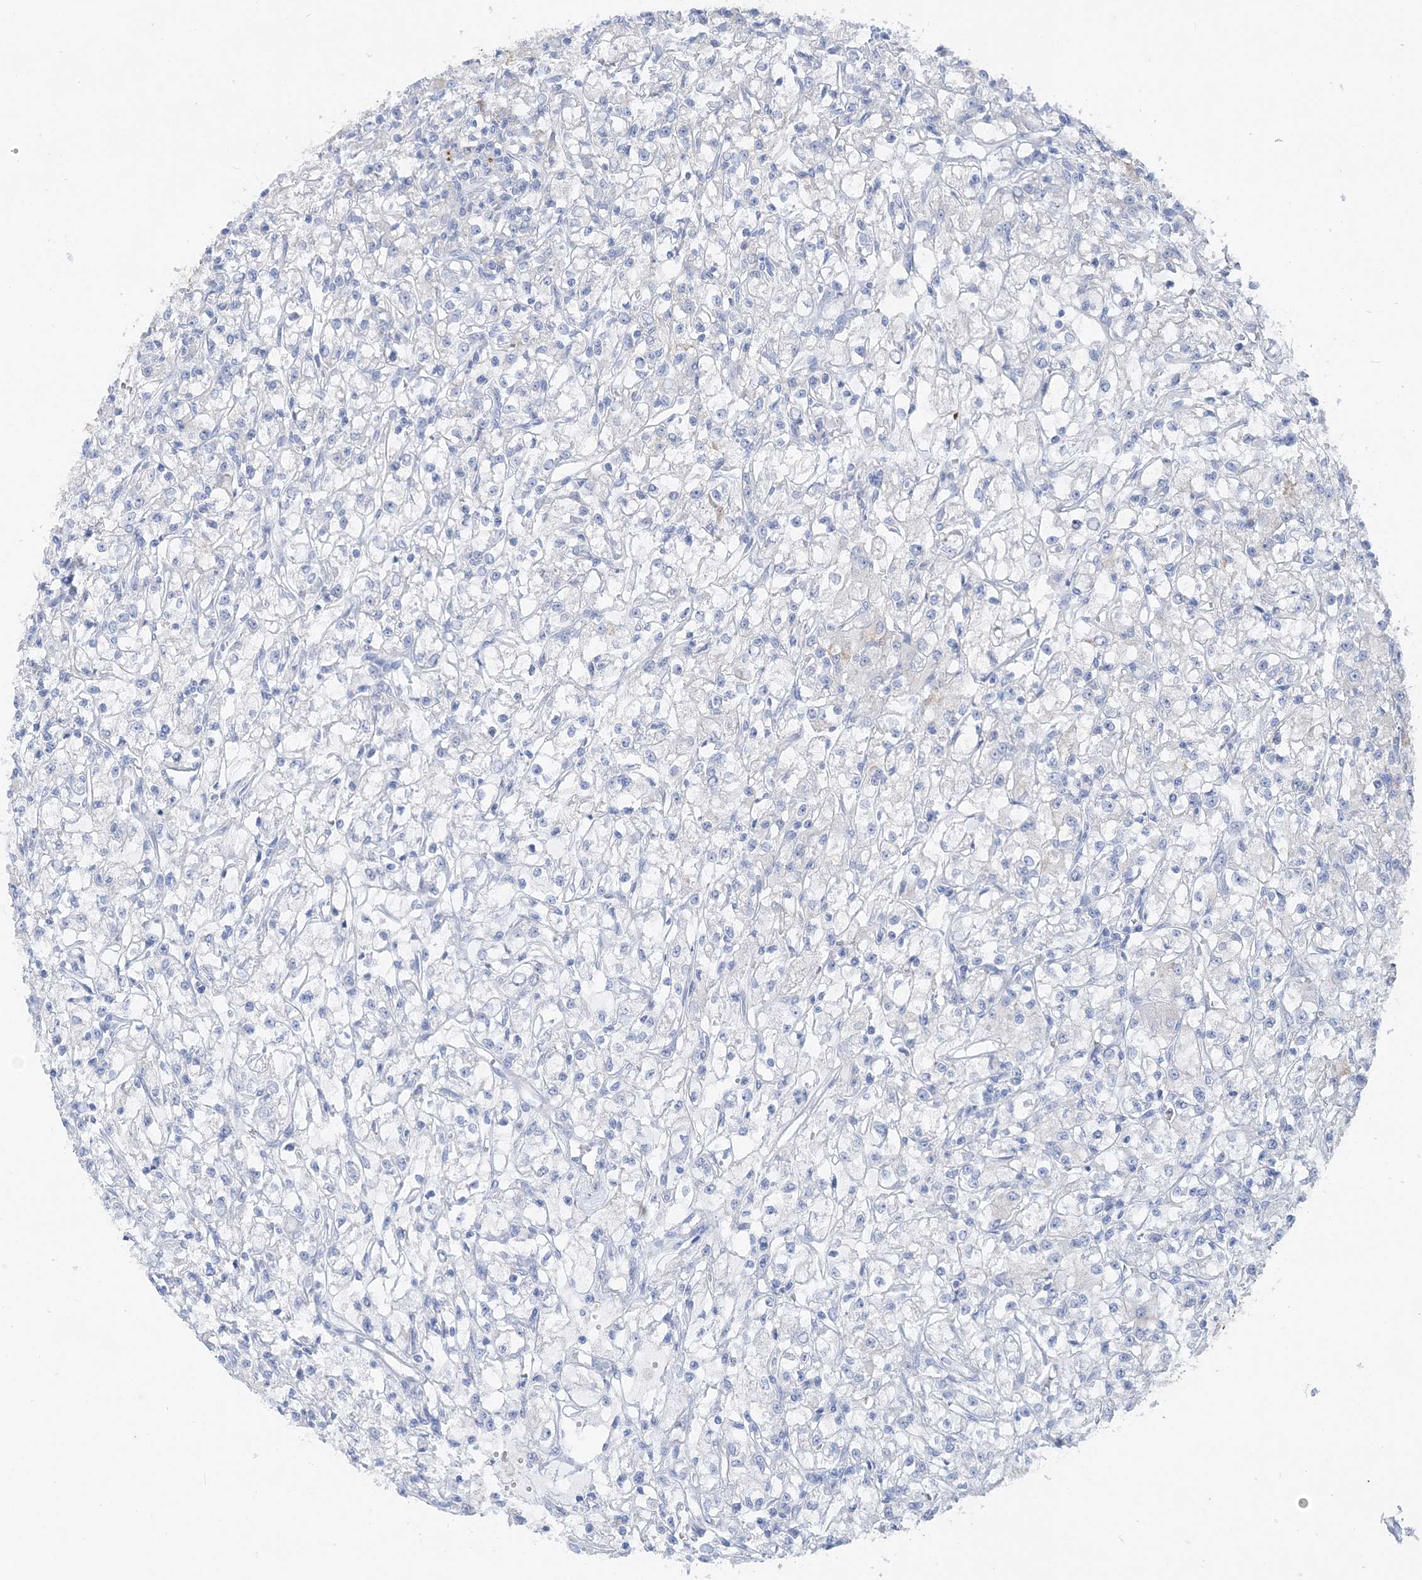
{"staining": {"intensity": "negative", "quantity": "none", "location": "none"}, "tissue": "renal cancer", "cell_type": "Tumor cells", "image_type": "cancer", "snomed": [{"axis": "morphology", "description": "Adenocarcinoma, NOS"}, {"axis": "topography", "description": "Kidney"}], "caption": "Human renal cancer stained for a protein using immunohistochemistry (IHC) shows no positivity in tumor cells.", "gene": "HMGCS1", "patient": {"sex": "female", "age": 59}}